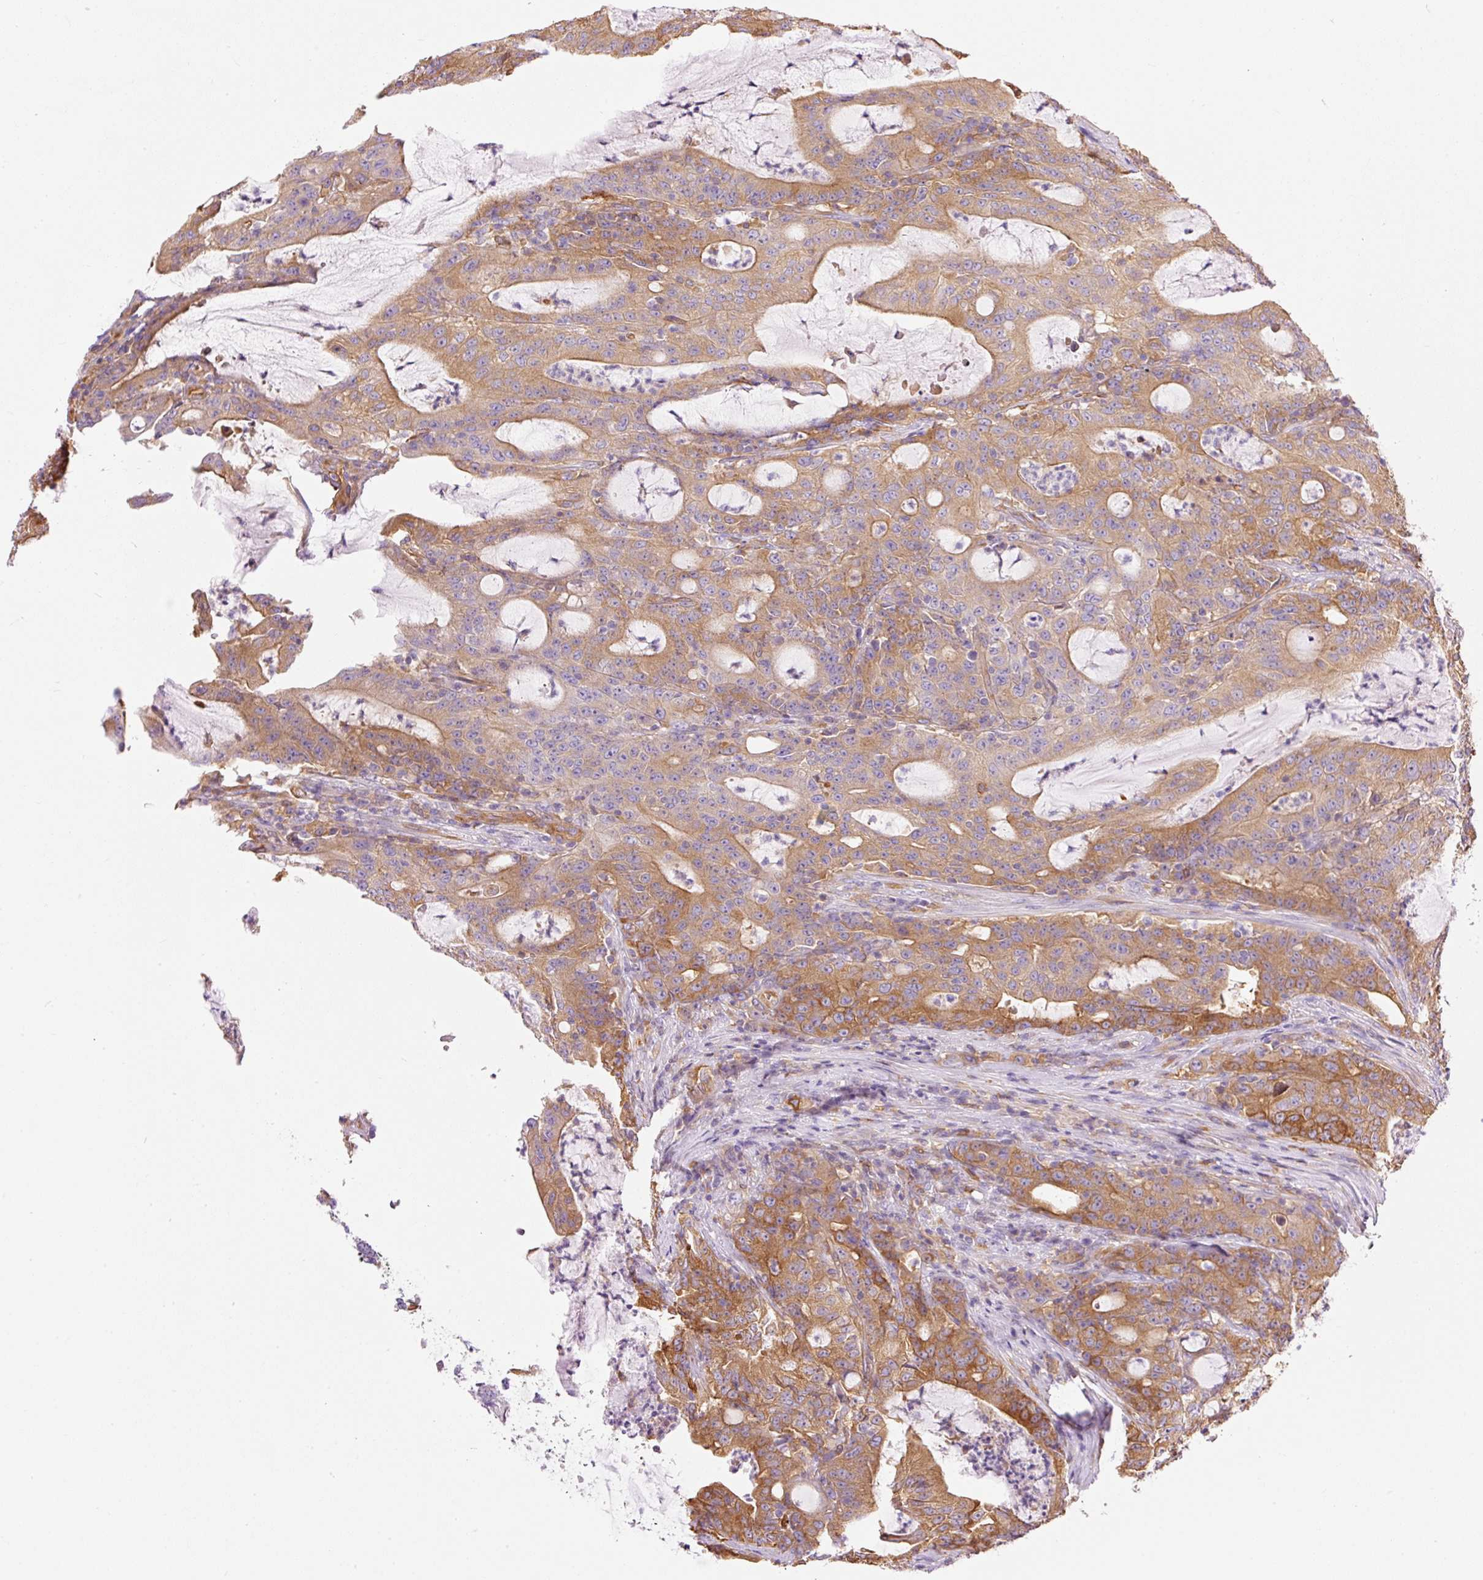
{"staining": {"intensity": "moderate", "quantity": ">75%", "location": "cytoplasmic/membranous"}, "tissue": "colorectal cancer", "cell_type": "Tumor cells", "image_type": "cancer", "snomed": [{"axis": "morphology", "description": "Adenocarcinoma, NOS"}, {"axis": "topography", "description": "Colon"}], "caption": "Moderate cytoplasmic/membranous staining for a protein is appreciated in about >75% of tumor cells of colorectal cancer (adenocarcinoma) using immunohistochemistry.", "gene": "IL10RB", "patient": {"sex": "male", "age": 83}}